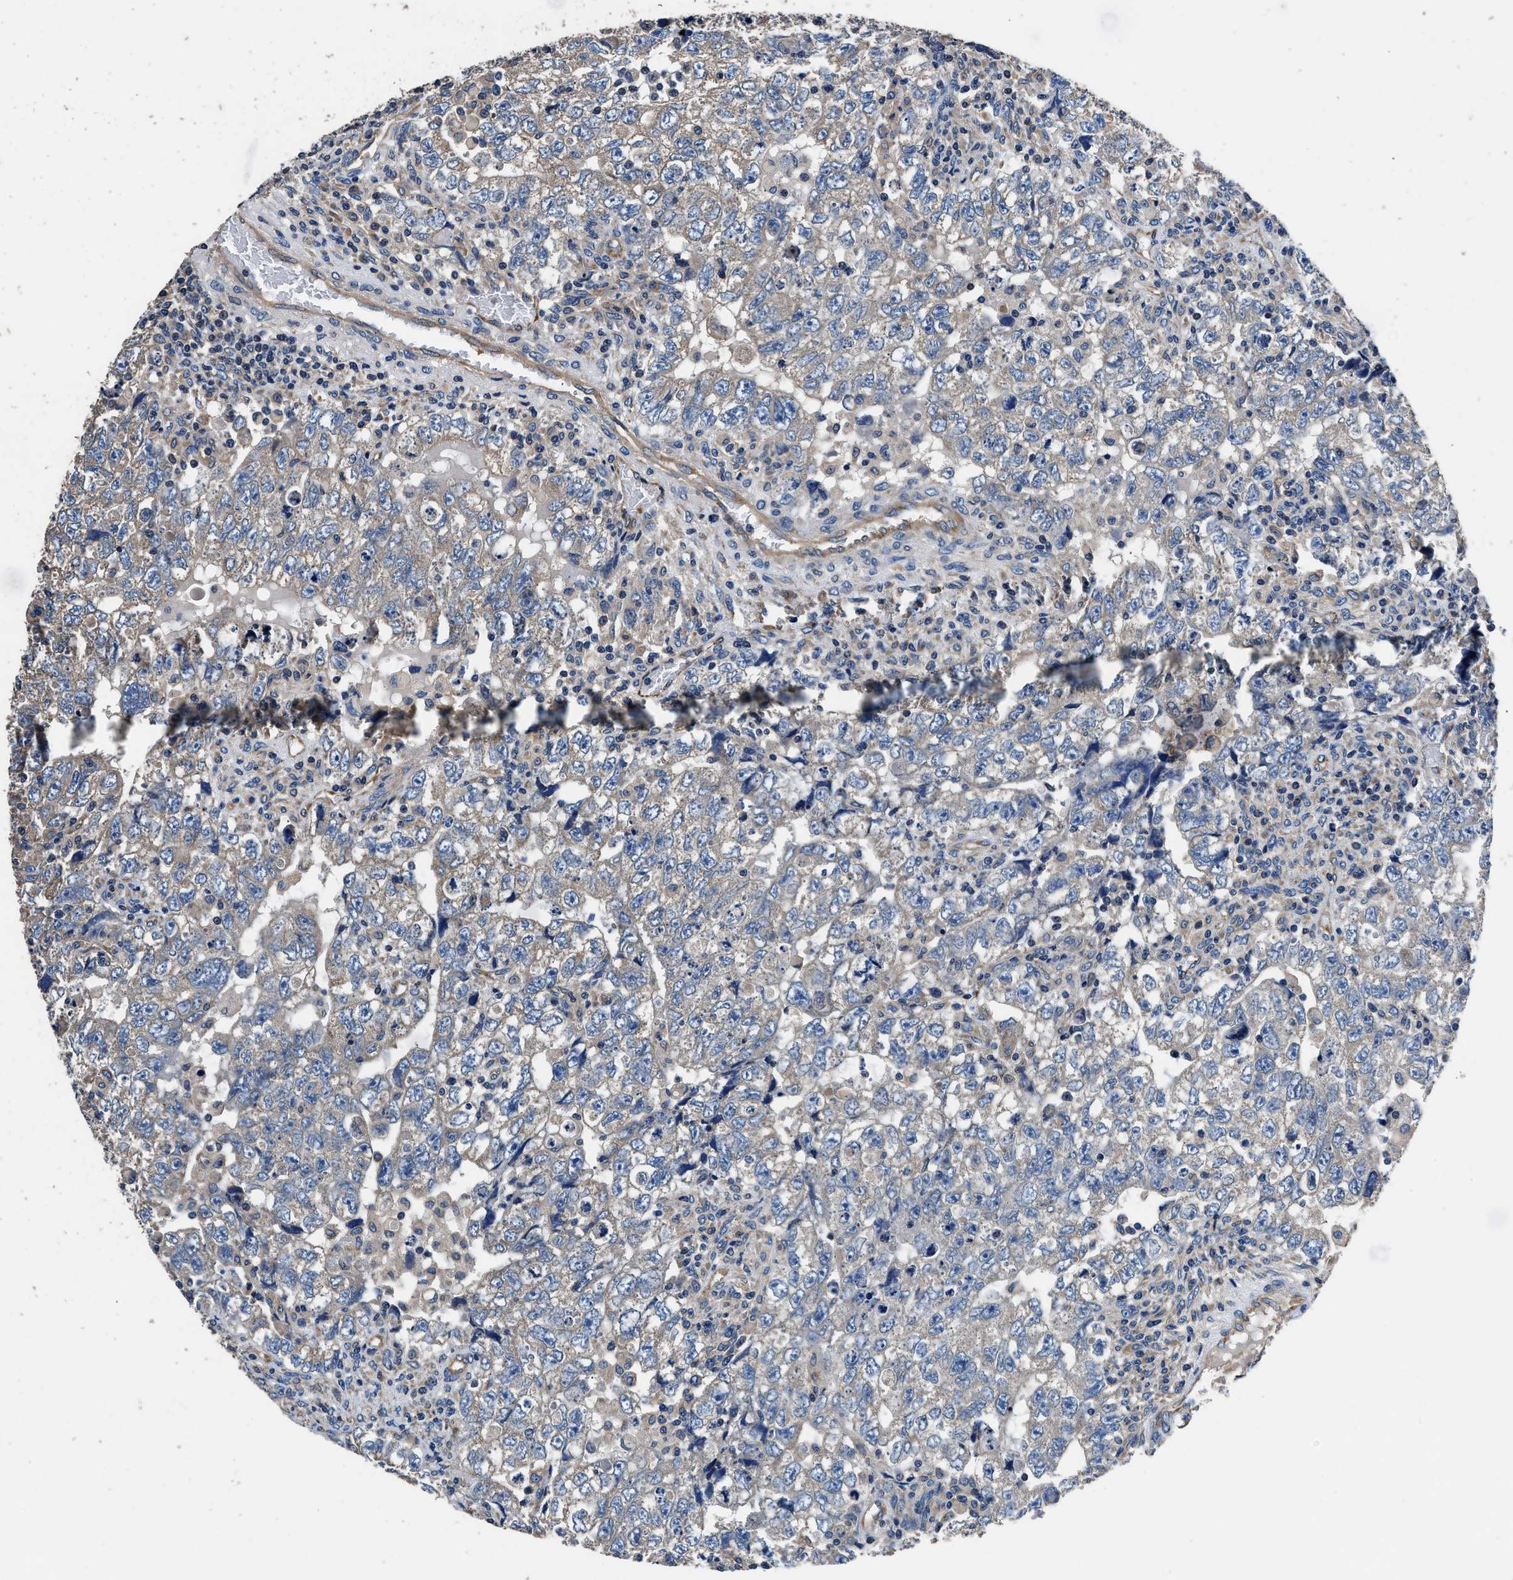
{"staining": {"intensity": "weak", "quantity": ">75%", "location": "cytoplasmic/membranous"}, "tissue": "testis cancer", "cell_type": "Tumor cells", "image_type": "cancer", "snomed": [{"axis": "morphology", "description": "Seminoma, NOS"}, {"axis": "topography", "description": "Testis"}], "caption": "Immunohistochemical staining of human testis seminoma displays low levels of weak cytoplasmic/membranous expression in about >75% of tumor cells.", "gene": "DHRS7B", "patient": {"sex": "male", "age": 22}}